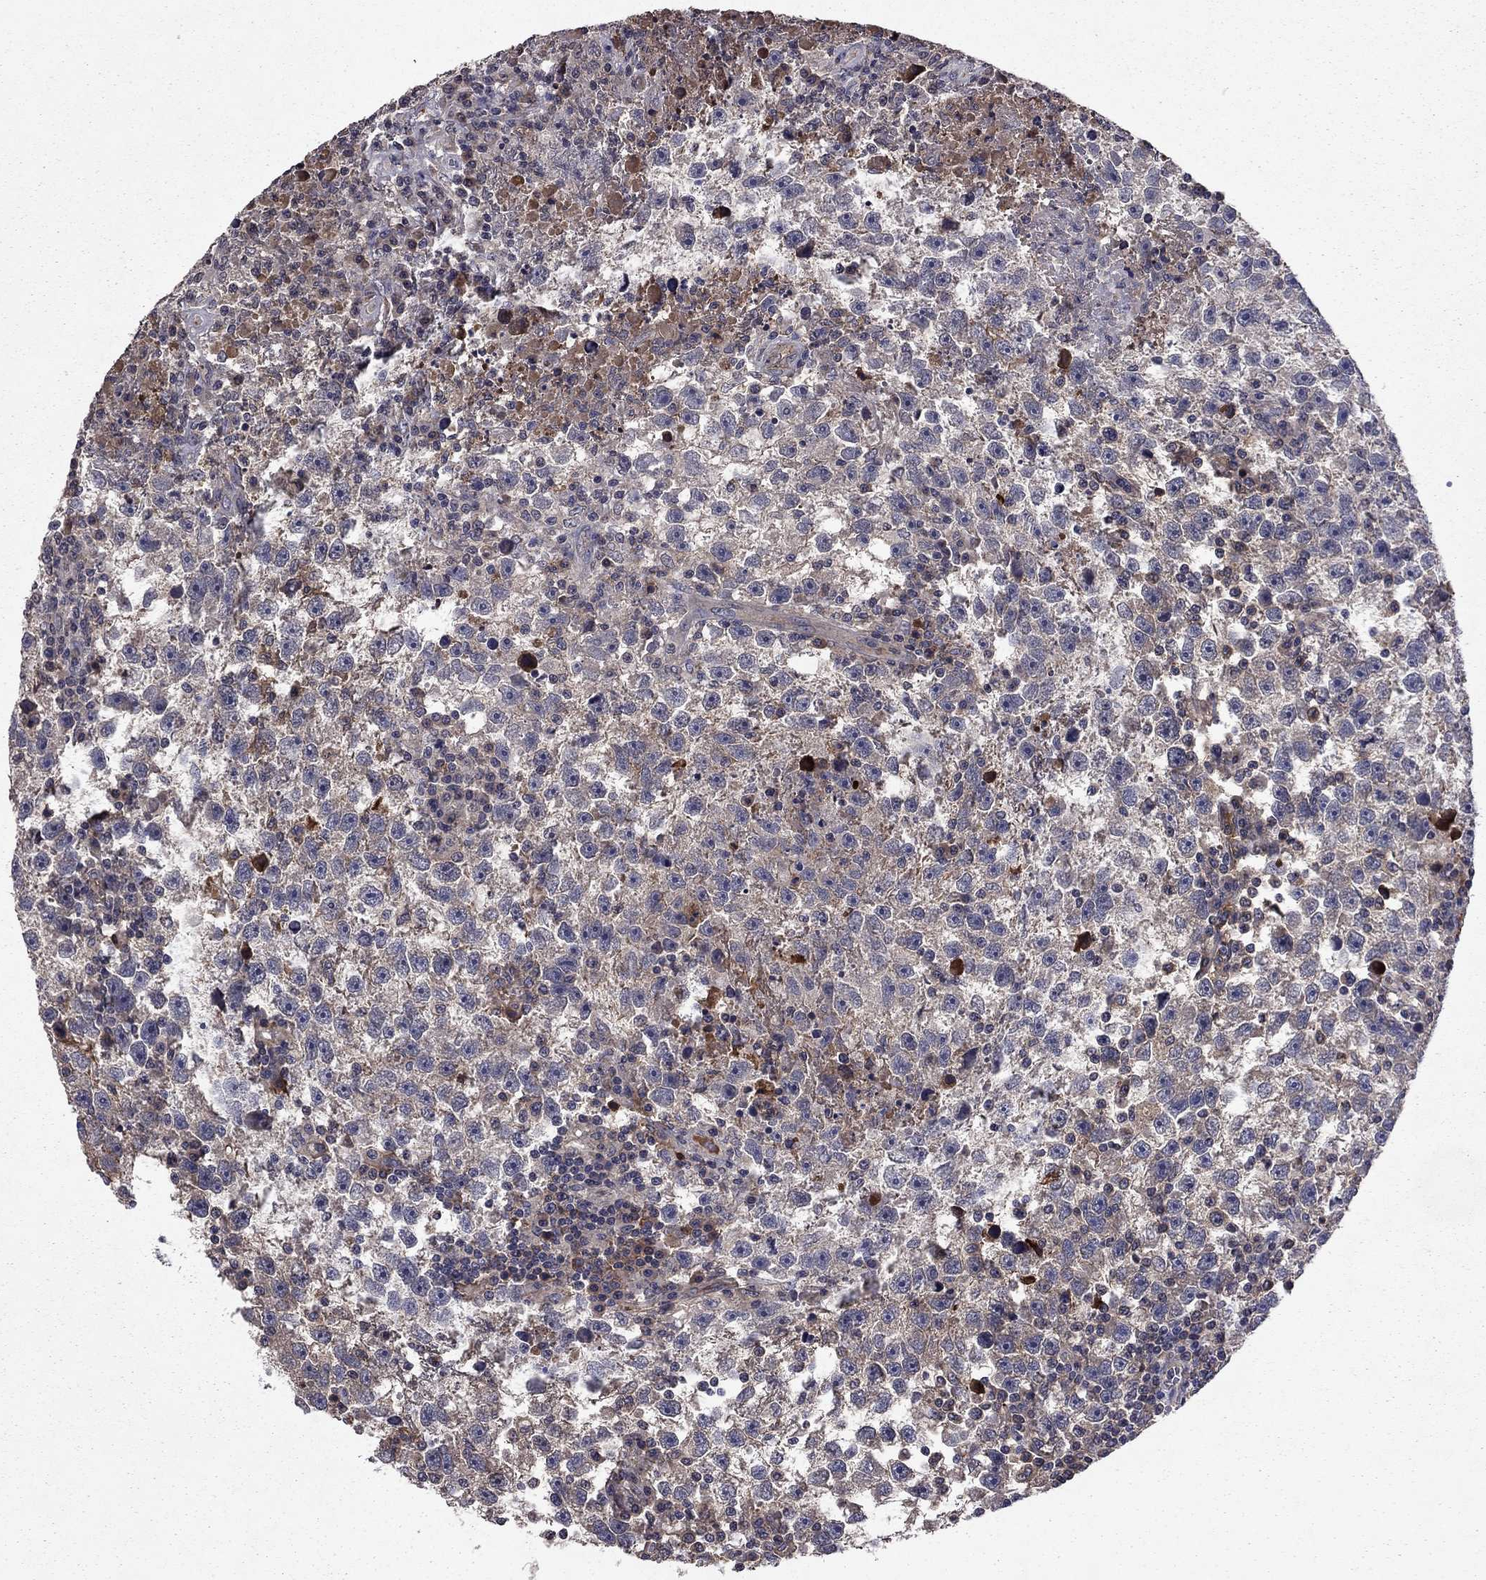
{"staining": {"intensity": "weak", "quantity": "25%-75%", "location": "cytoplasmic/membranous"}, "tissue": "testis cancer", "cell_type": "Tumor cells", "image_type": "cancer", "snomed": [{"axis": "morphology", "description": "Seminoma, NOS"}, {"axis": "topography", "description": "Testis"}], "caption": "This histopathology image reveals seminoma (testis) stained with immunohistochemistry (IHC) to label a protein in brown. The cytoplasmic/membranous of tumor cells show weak positivity for the protein. Nuclei are counter-stained blue.", "gene": "PROS1", "patient": {"sex": "male", "age": 47}}